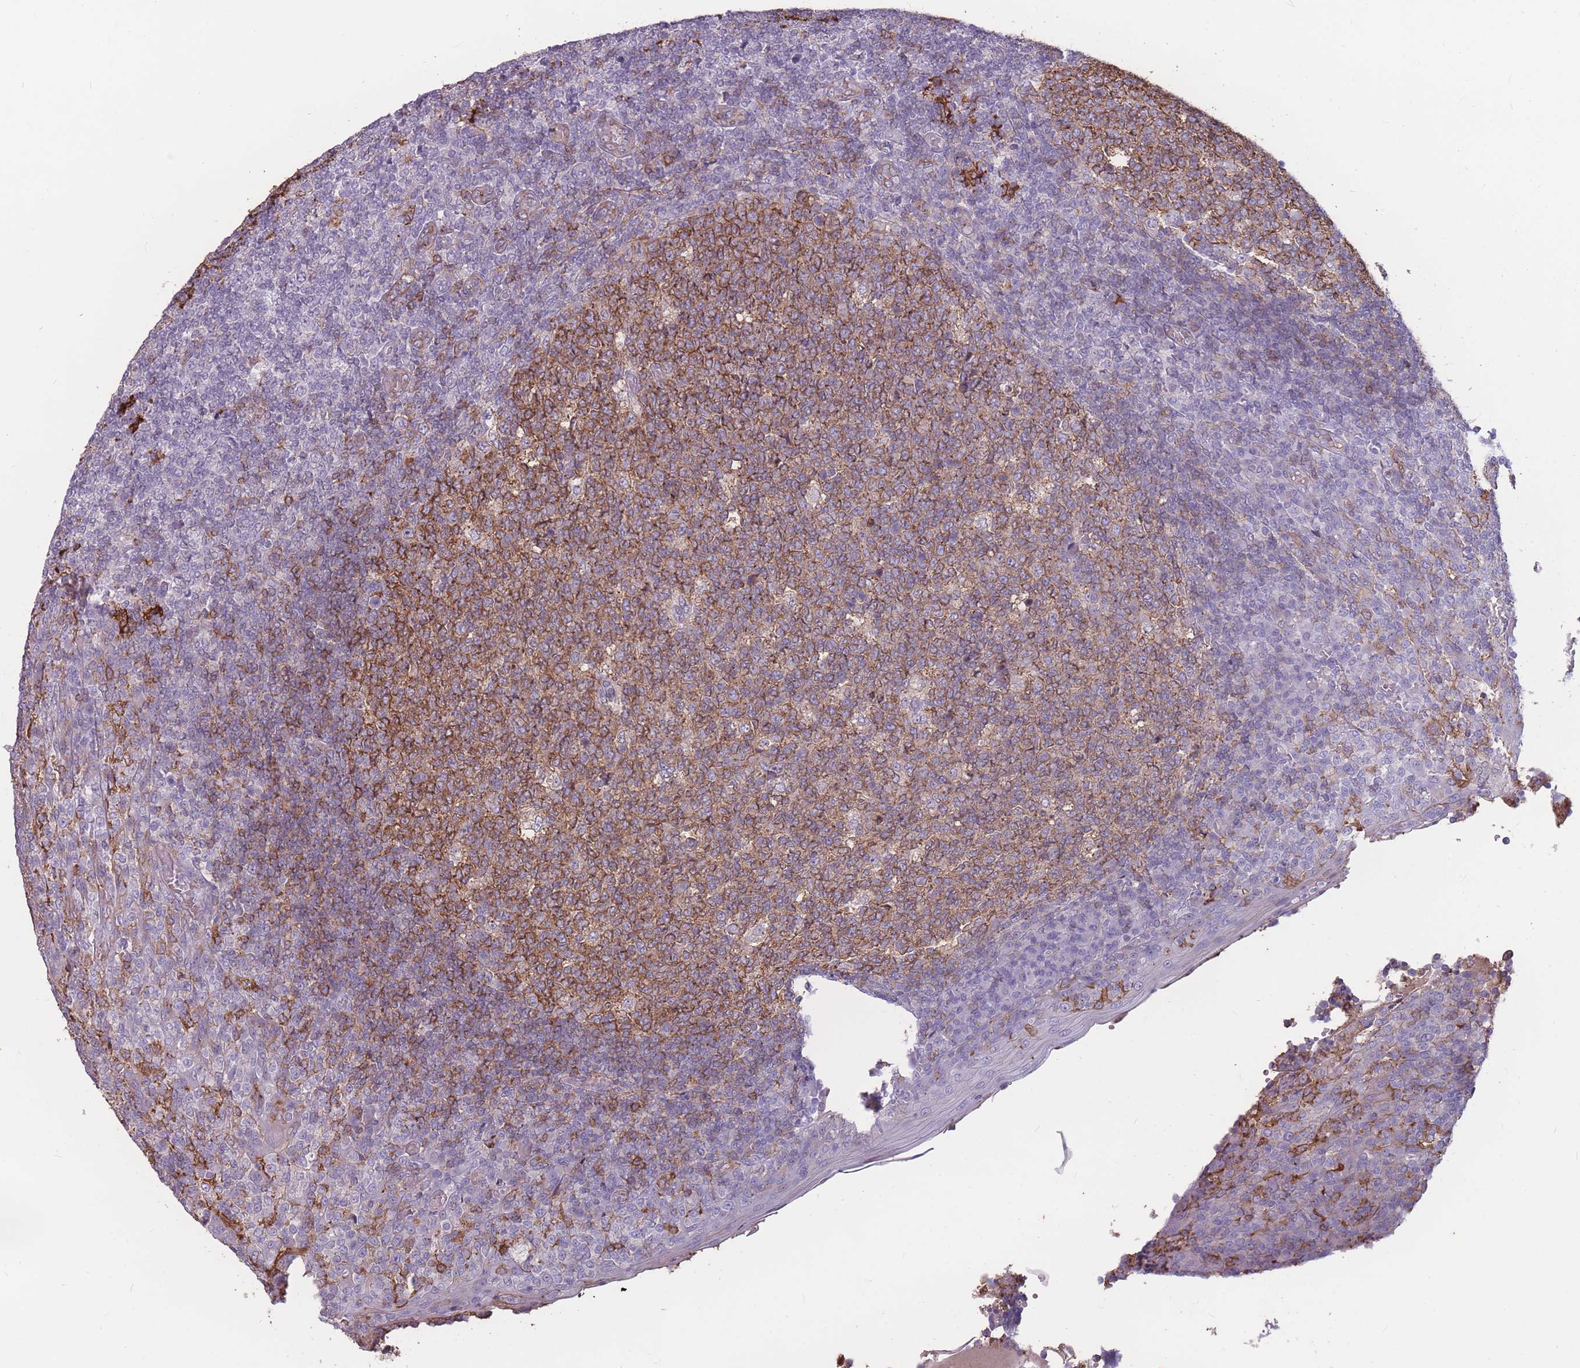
{"staining": {"intensity": "moderate", "quantity": ">75%", "location": "cytoplasmic/membranous"}, "tissue": "tonsil", "cell_type": "Germinal center cells", "image_type": "normal", "snomed": [{"axis": "morphology", "description": "Normal tissue, NOS"}, {"axis": "topography", "description": "Tonsil"}], "caption": "A brown stain shows moderate cytoplasmic/membranous positivity of a protein in germinal center cells of unremarkable tonsil. The staining was performed using DAB (3,3'-diaminobenzidine) to visualize the protein expression in brown, while the nuclei were stained in blue with hematoxylin (Magnification: 20x).", "gene": "GNA11", "patient": {"sex": "female", "age": 19}}